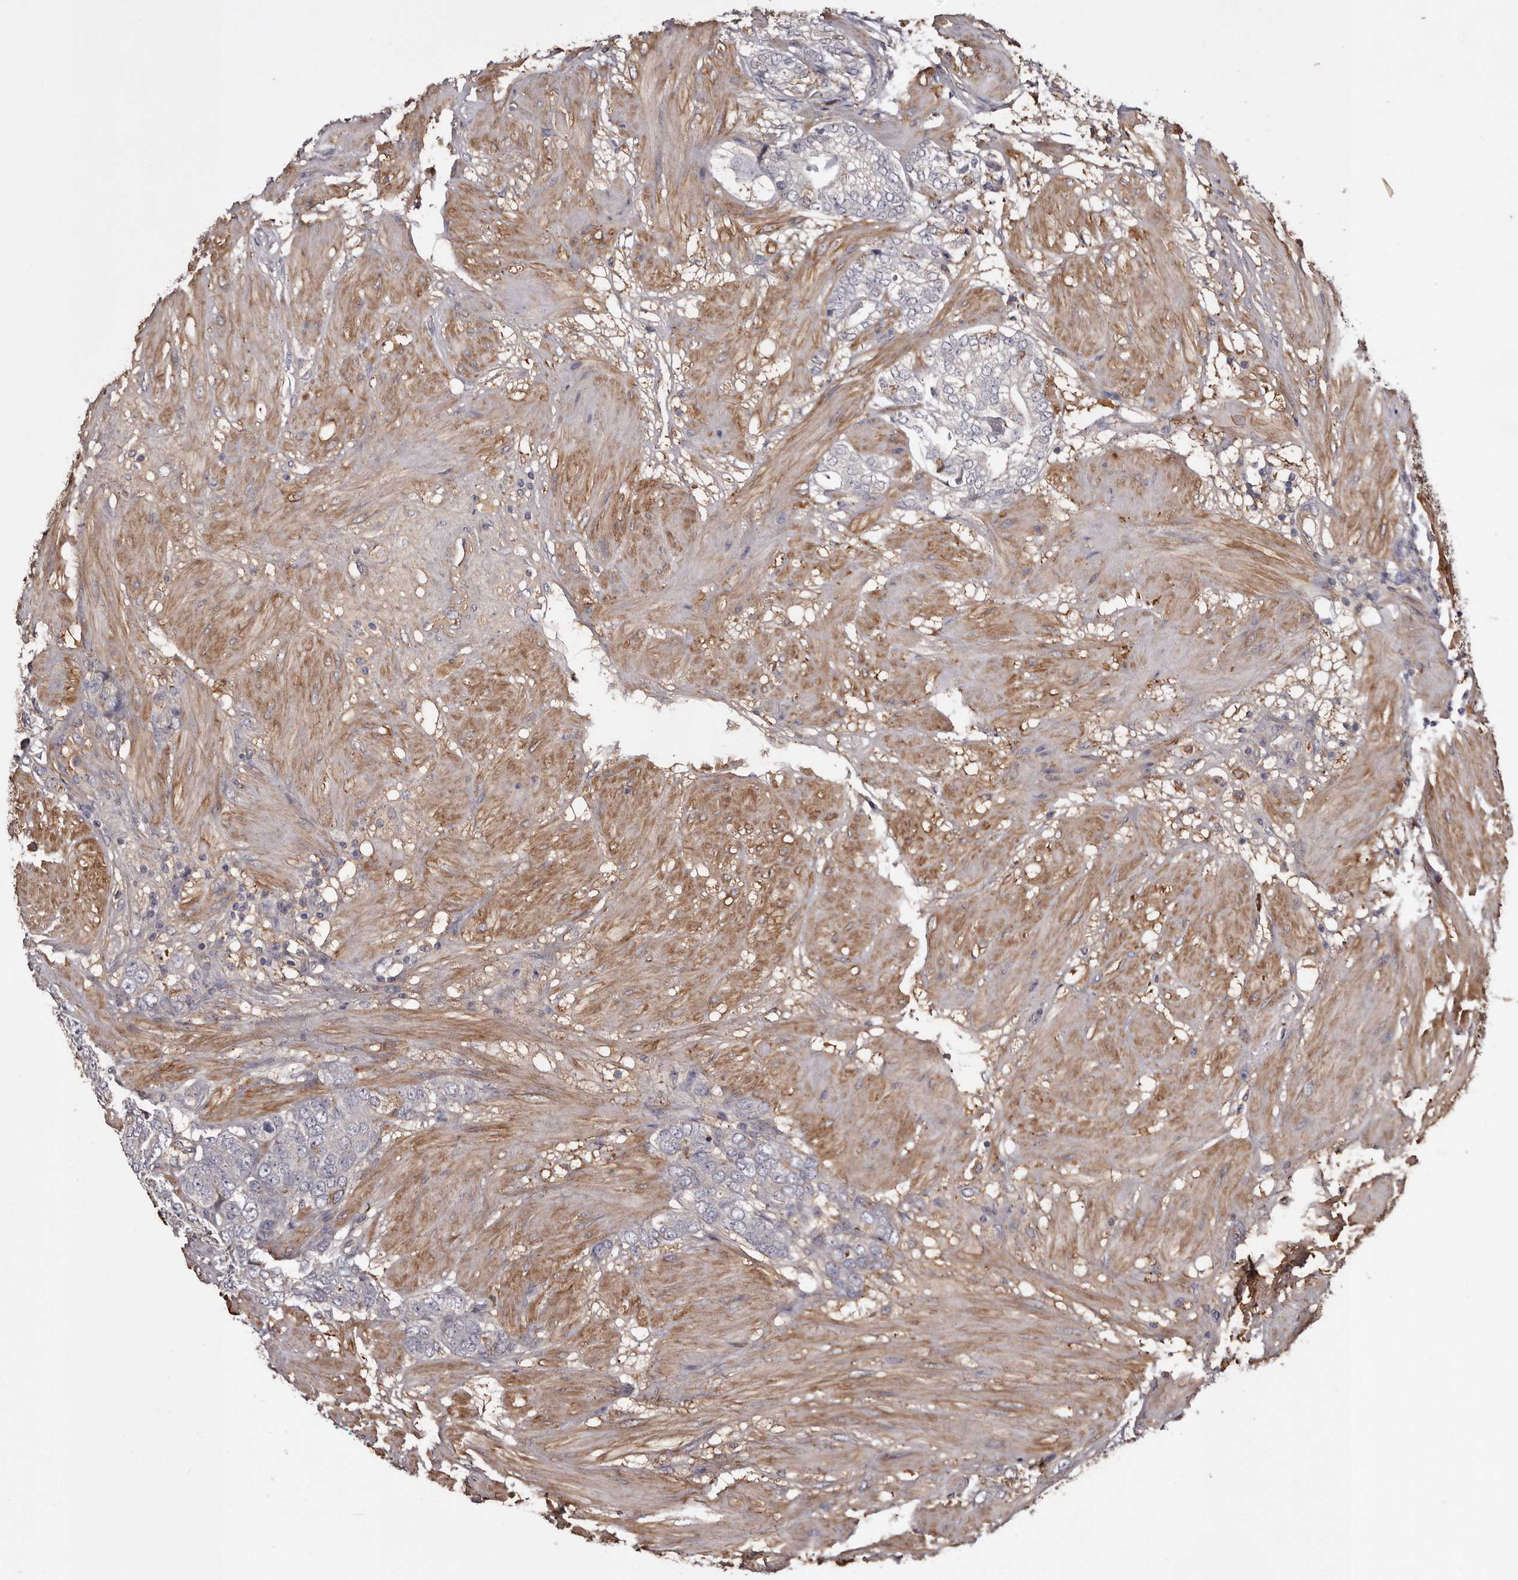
{"staining": {"intensity": "moderate", "quantity": "<25%", "location": "cytoplasmic/membranous"}, "tissue": "prostate cancer", "cell_type": "Tumor cells", "image_type": "cancer", "snomed": [{"axis": "morphology", "description": "Adenocarcinoma, High grade"}, {"axis": "topography", "description": "Prostate"}], "caption": "Approximately <25% of tumor cells in human prostate cancer reveal moderate cytoplasmic/membranous protein staining as visualized by brown immunohistochemical staining.", "gene": "CYP1B1", "patient": {"sex": "male", "age": 50}}